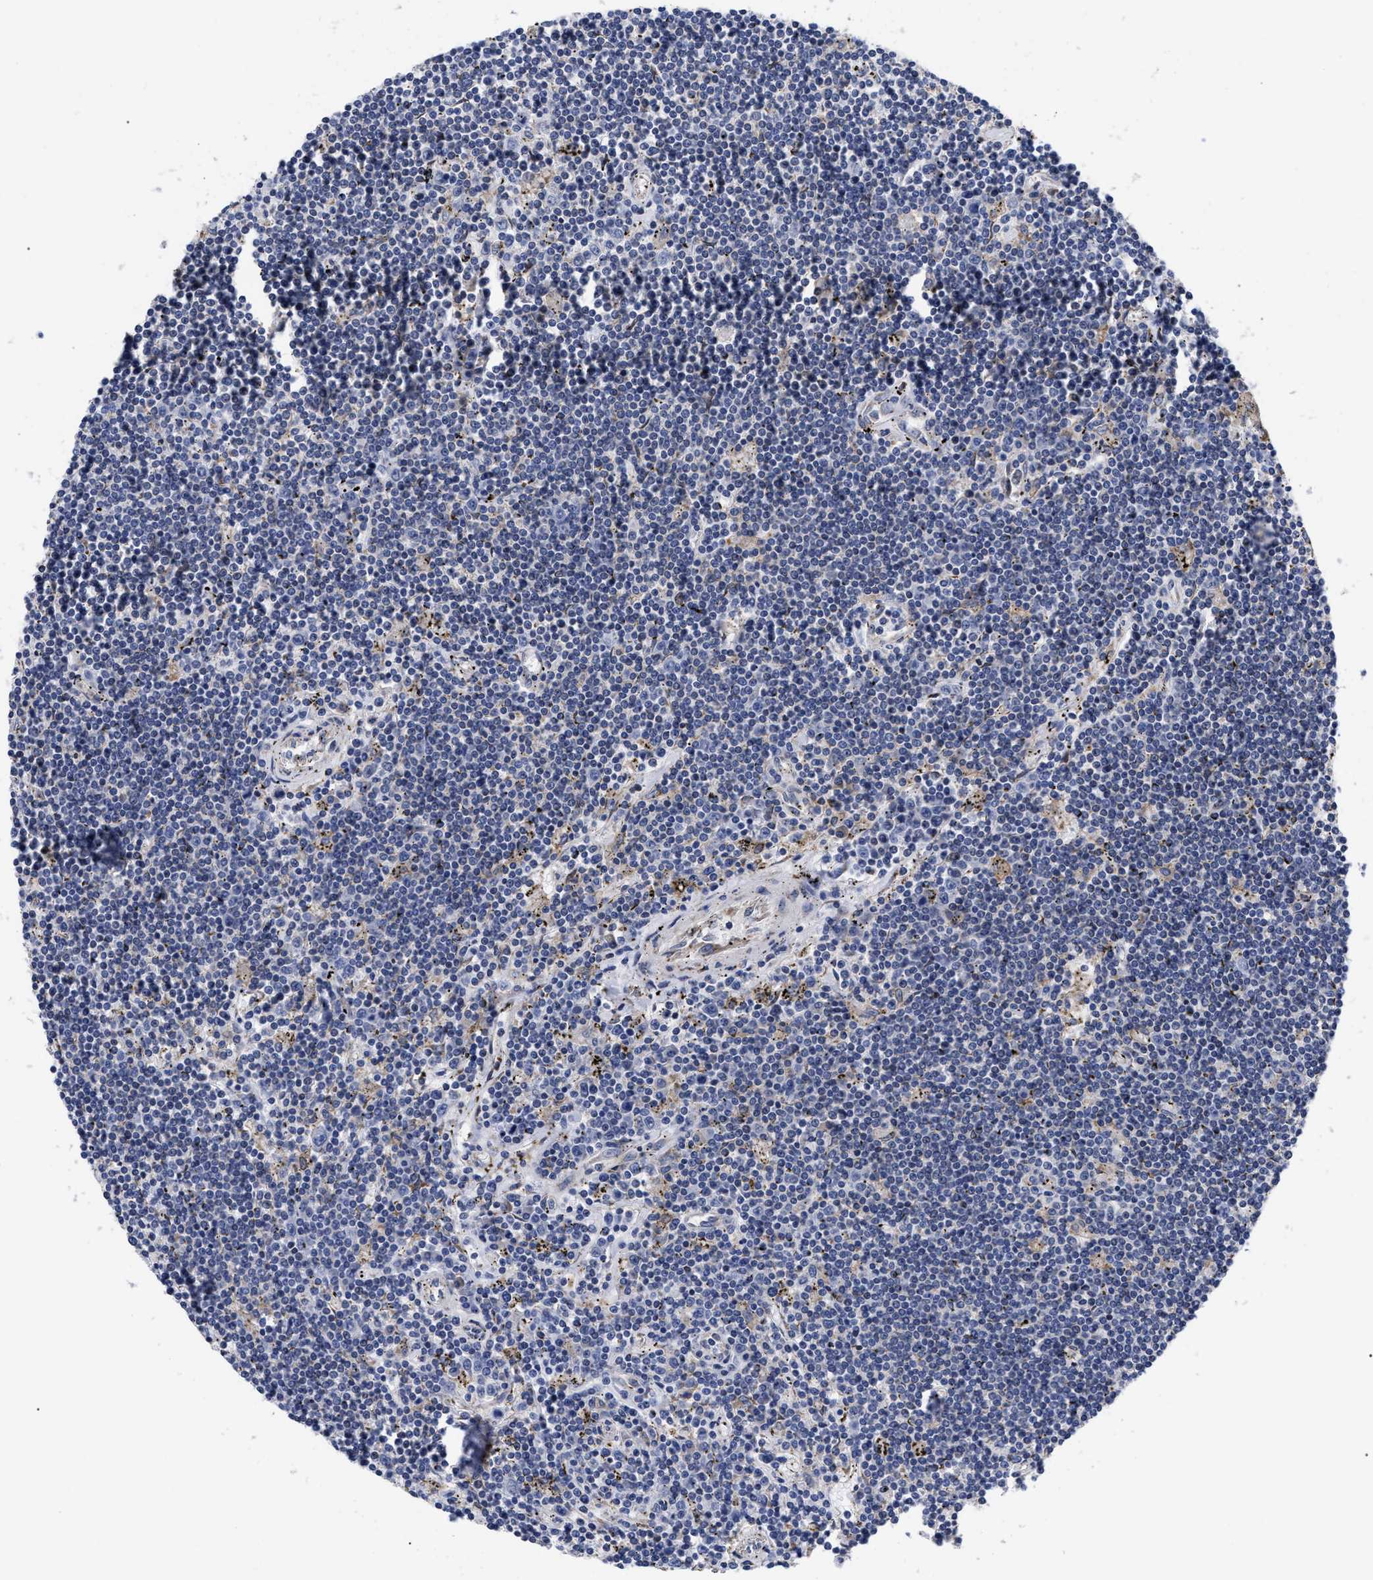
{"staining": {"intensity": "negative", "quantity": "none", "location": "none"}, "tissue": "lymphoma", "cell_type": "Tumor cells", "image_type": "cancer", "snomed": [{"axis": "morphology", "description": "Malignant lymphoma, non-Hodgkin's type, Low grade"}, {"axis": "topography", "description": "Spleen"}], "caption": "Low-grade malignant lymphoma, non-Hodgkin's type was stained to show a protein in brown. There is no significant staining in tumor cells.", "gene": "CFAP298", "patient": {"sex": "male", "age": 76}}